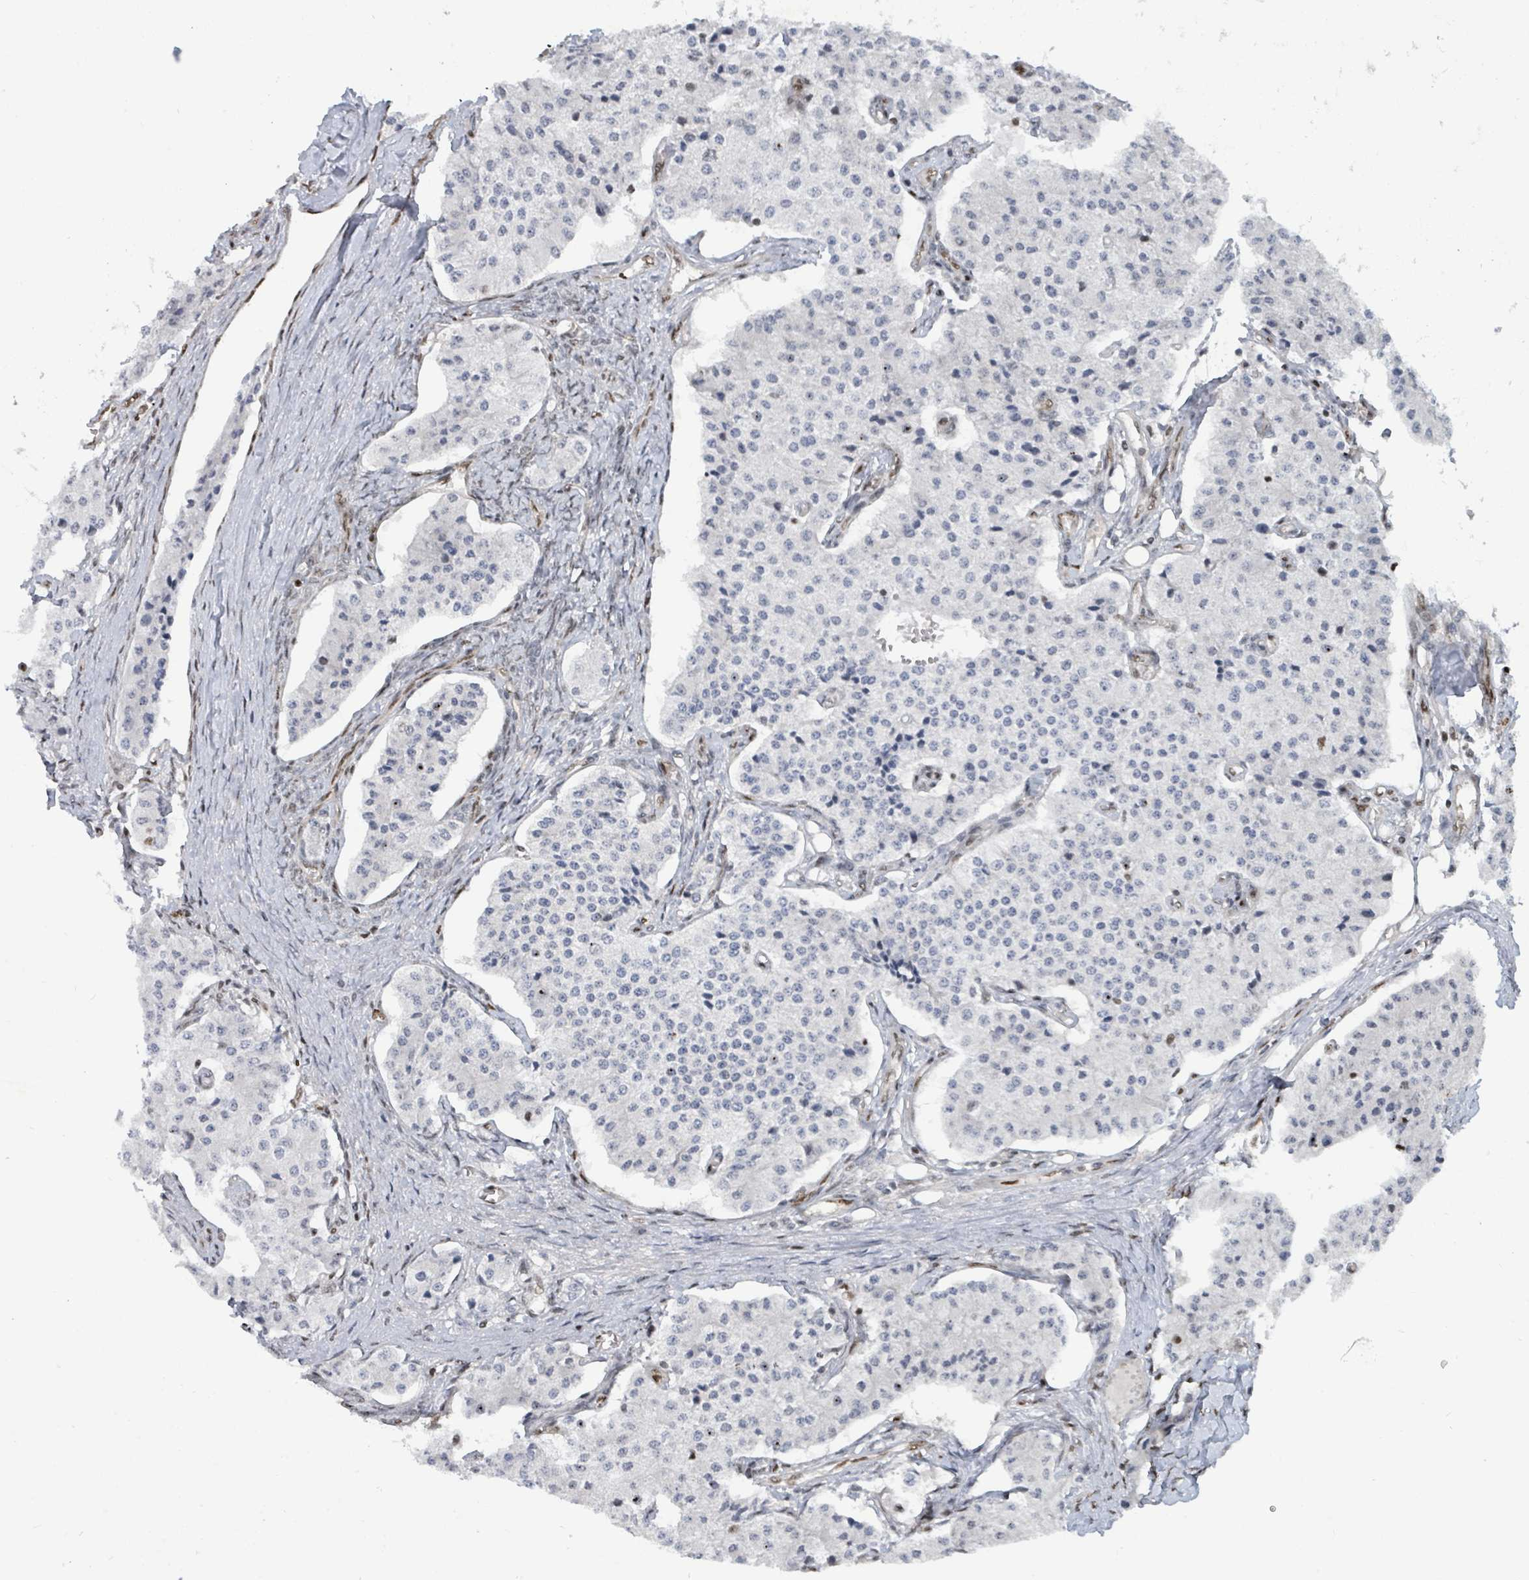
{"staining": {"intensity": "negative", "quantity": "none", "location": "none"}, "tissue": "carcinoid", "cell_type": "Tumor cells", "image_type": "cancer", "snomed": [{"axis": "morphology", "description": "Carcinoid, malignant, NOS"}, {"axis": "topography", "description": "Colon"}], "caption": "Human carcinoid stained for a protein using IHC shows no staining in tumor cells.", "gene": "SUMO4", "patient": {"sex": "female", "age": 52}}